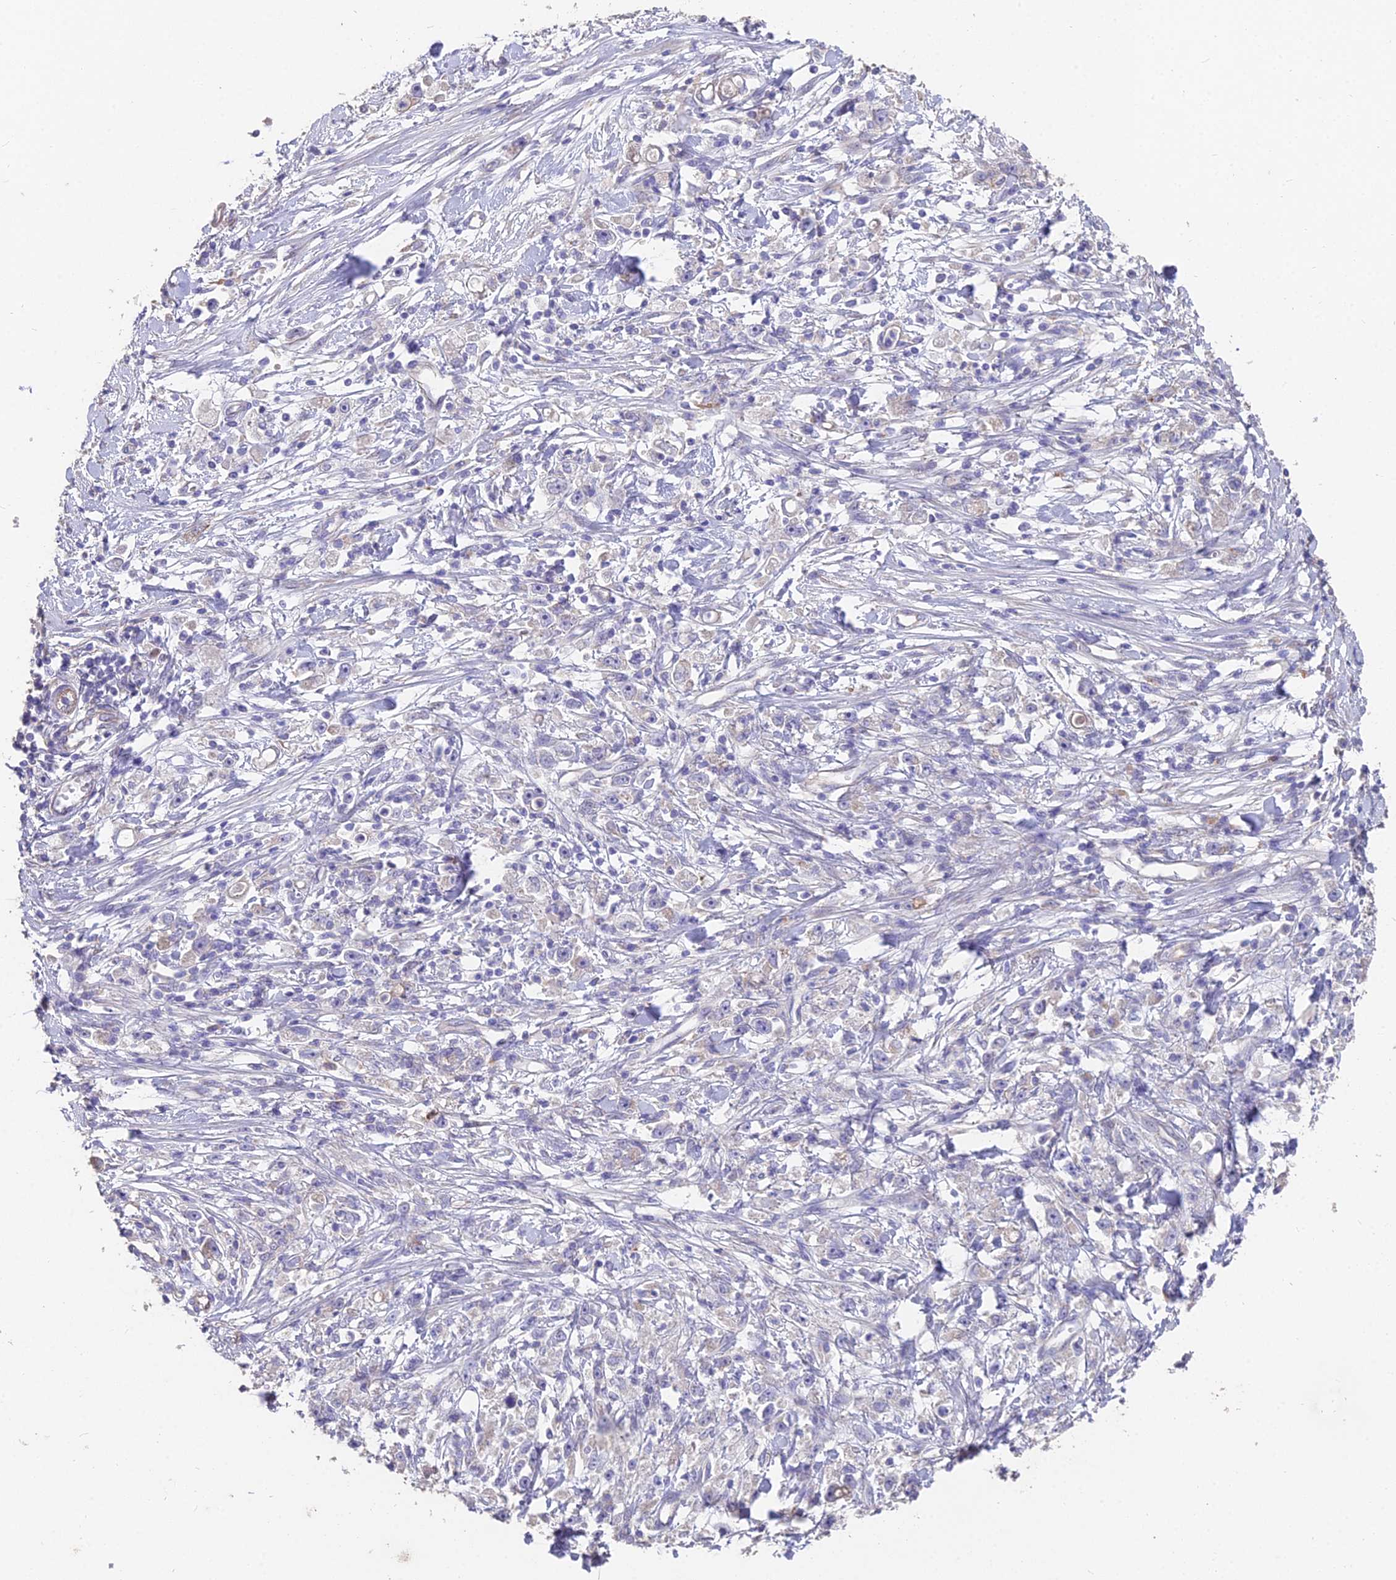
{"staining": {"intensity": "negative", "quantity": "none", "location": "none"}, "tissue": "stomach cancer", "cell_type": "Tumor cells", "image_type": "cancer", "snomed": [{"axis": "morphology", "description": "Adenocarcinoma, NOS"}, {"axis": "topography", "description": "Stomach"}], "caption": "The histopathology image reveals no significant staining in tumor cells of adenocarcinoma (stomach).", "gene": "FAM168B", "patient": {"sex": "female", "age": 59}}